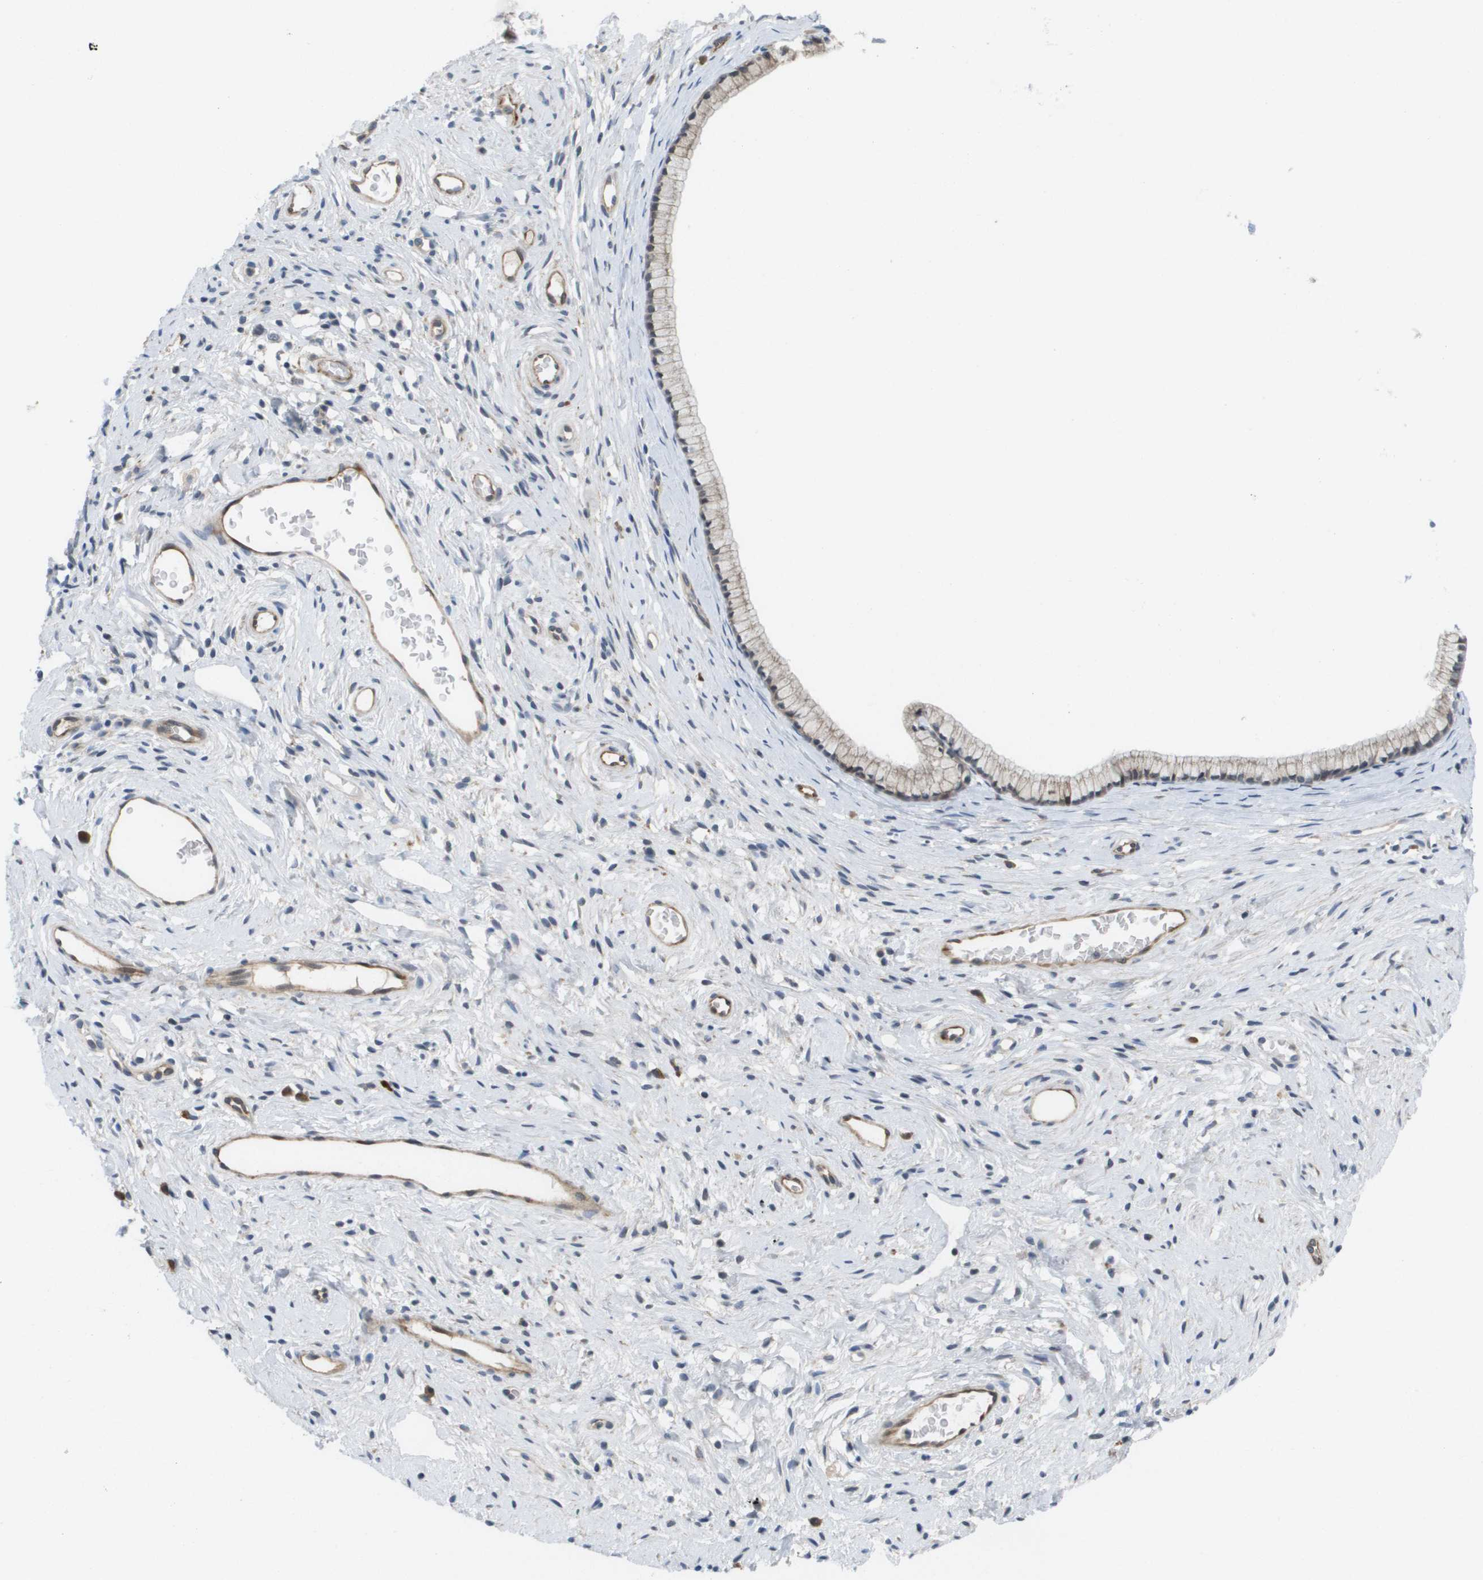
{"staining": {"intensity": "negative", "quantity": "none", "location": "none"}, "tissue": "cervix", "cell_type": "Glandular cells", "image_type": "normal", "snomed": [{"axis": "morphology", "description": "Normal tissue, NOS"}, {"axis": "topography", "description": "Cervix"}], "caption": "Immunohistochemical staining of unremarkable human cervix exhibits no significant expression in glandular cells. (Immunohistochemistry (ihc), brightfield microscopy, high magnification).", "gene": "MARCHF8", "patient": {"sex": "female", "age": 77}}